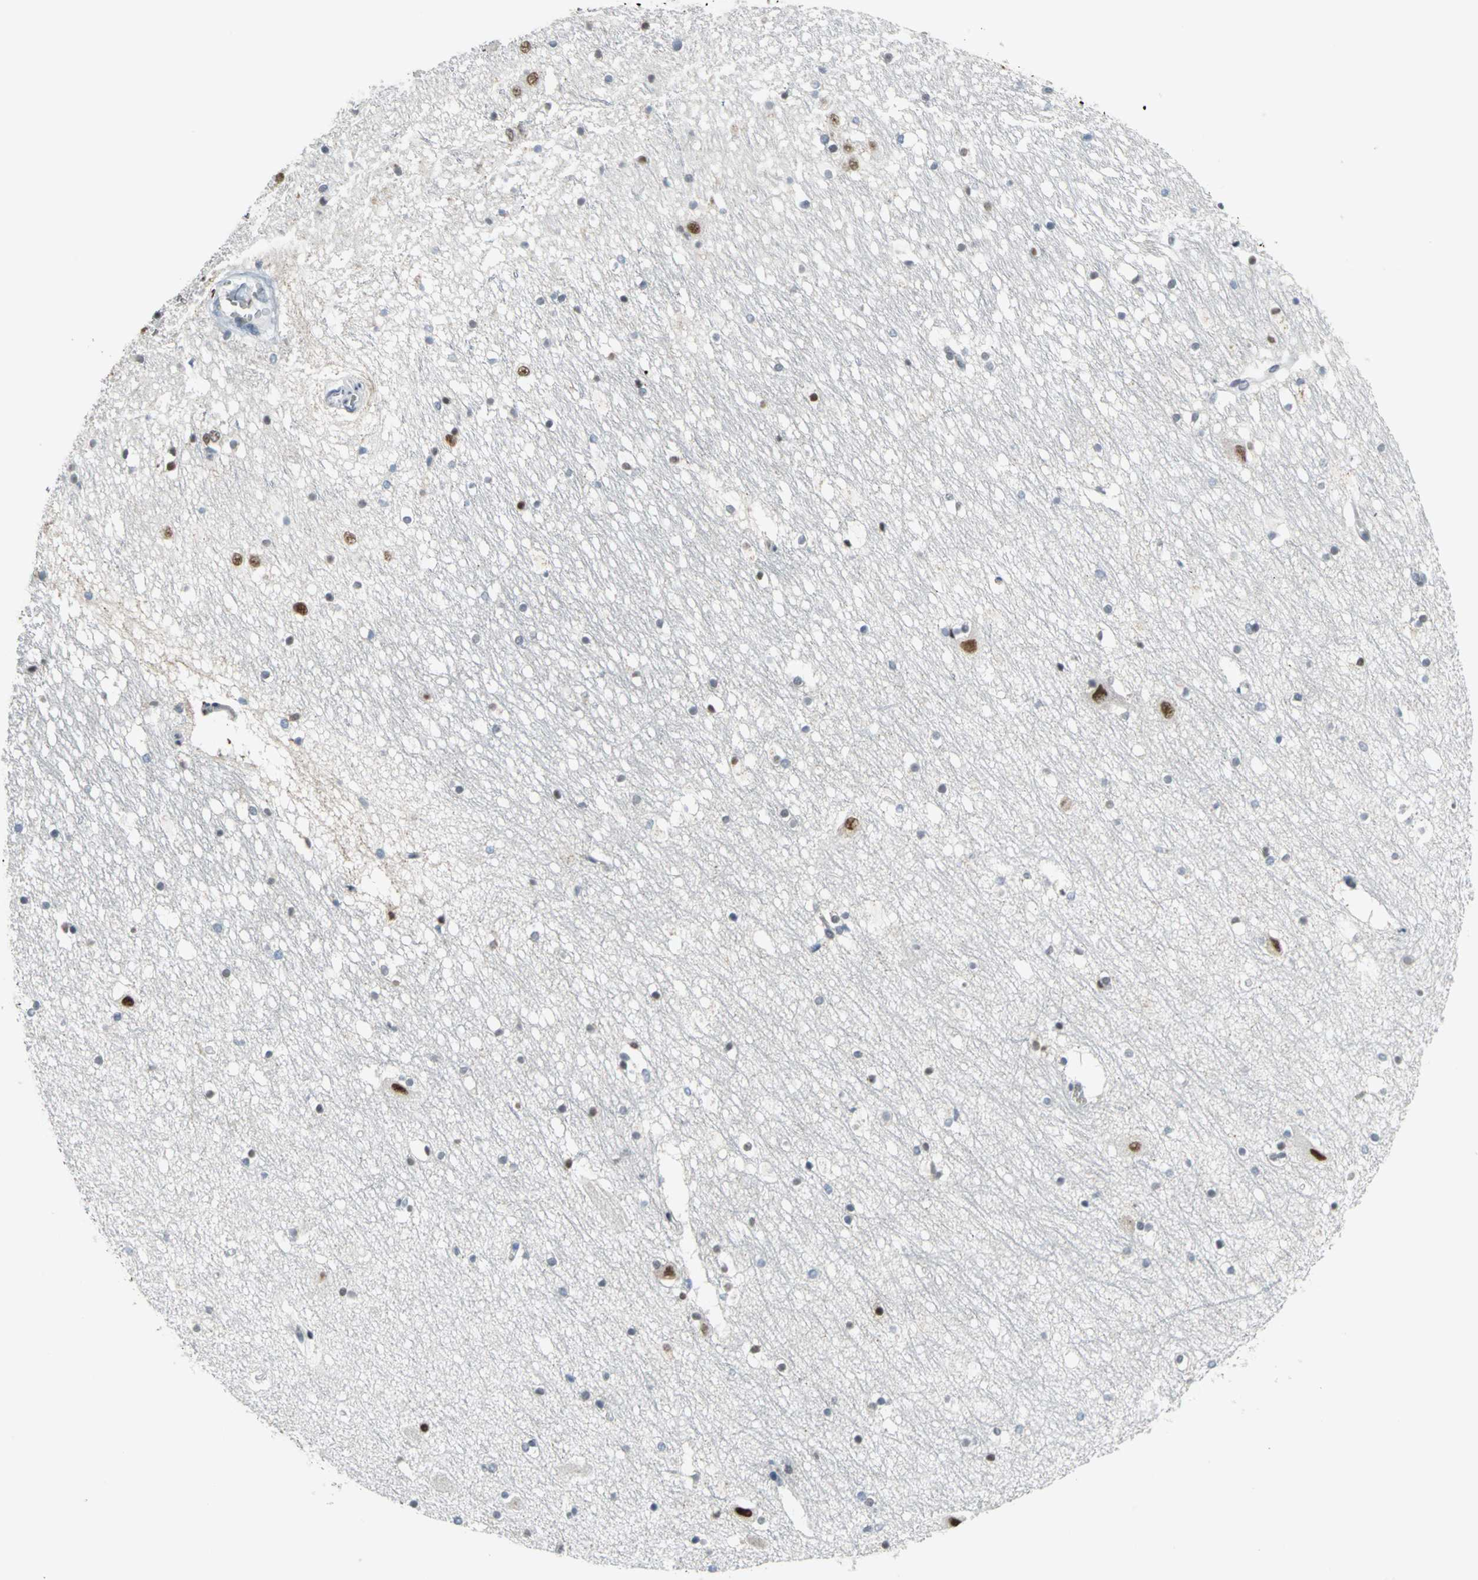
{"staining": {"intensity": "weak", "quantity": "<25%", "location": "nuclear"}, "tissue": "hippocampus", "cell_type": "Glial cells", "image_type": "normal", "snomed": [{"axis": "morphology", "description": "Normal tissue, NOS"}, {"axis": "topography", "description": "Hippocampus"}], "caption": "Protein analysis of normal hippocampus exhibits no significant staining in glial cells.", "gene": "GLI3", "patient": {"sex": "male", "age": 45}}